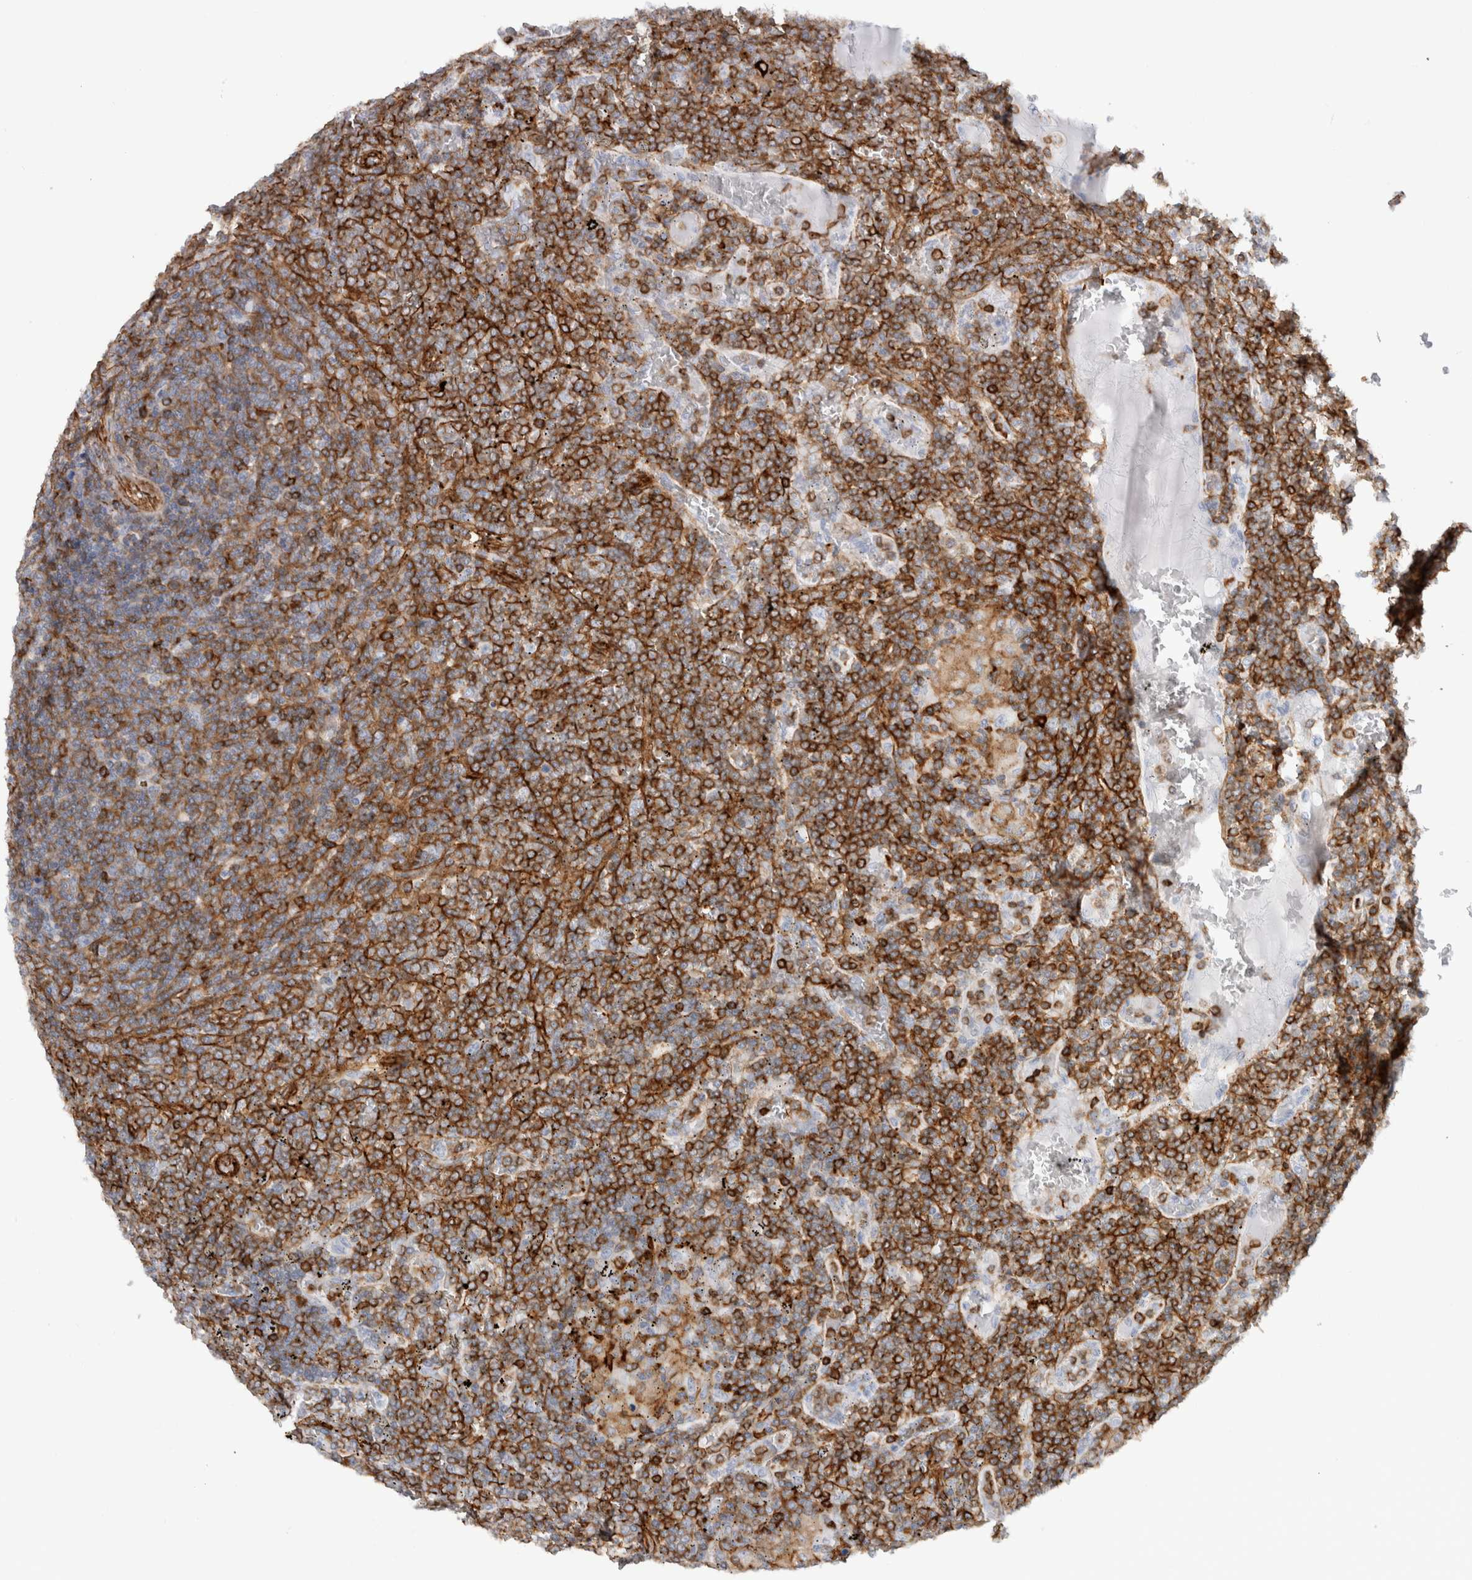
{"staining": {"intensity": "strong", "quantity": ">75%", "location": "cytoplasmic/membranous"}, "tissue": "lymphoma", "cell_type": "Tumor cells", "image_type": "cancer", "snomed": [{"axis": "morphology", "description": "Malignant lymphoma, non-Hodgkin's type, Low grade"}, {"axis": "topography", "description": "Spleen"}], "caption": "IHC (DAB) staining of human lymphoma demonstrates strong cytoplasmic/membranous protein staining in approximately >75% of tumor cells.", "gene": "AHNAK", "patient": {"sex": "female", "age": 19}}